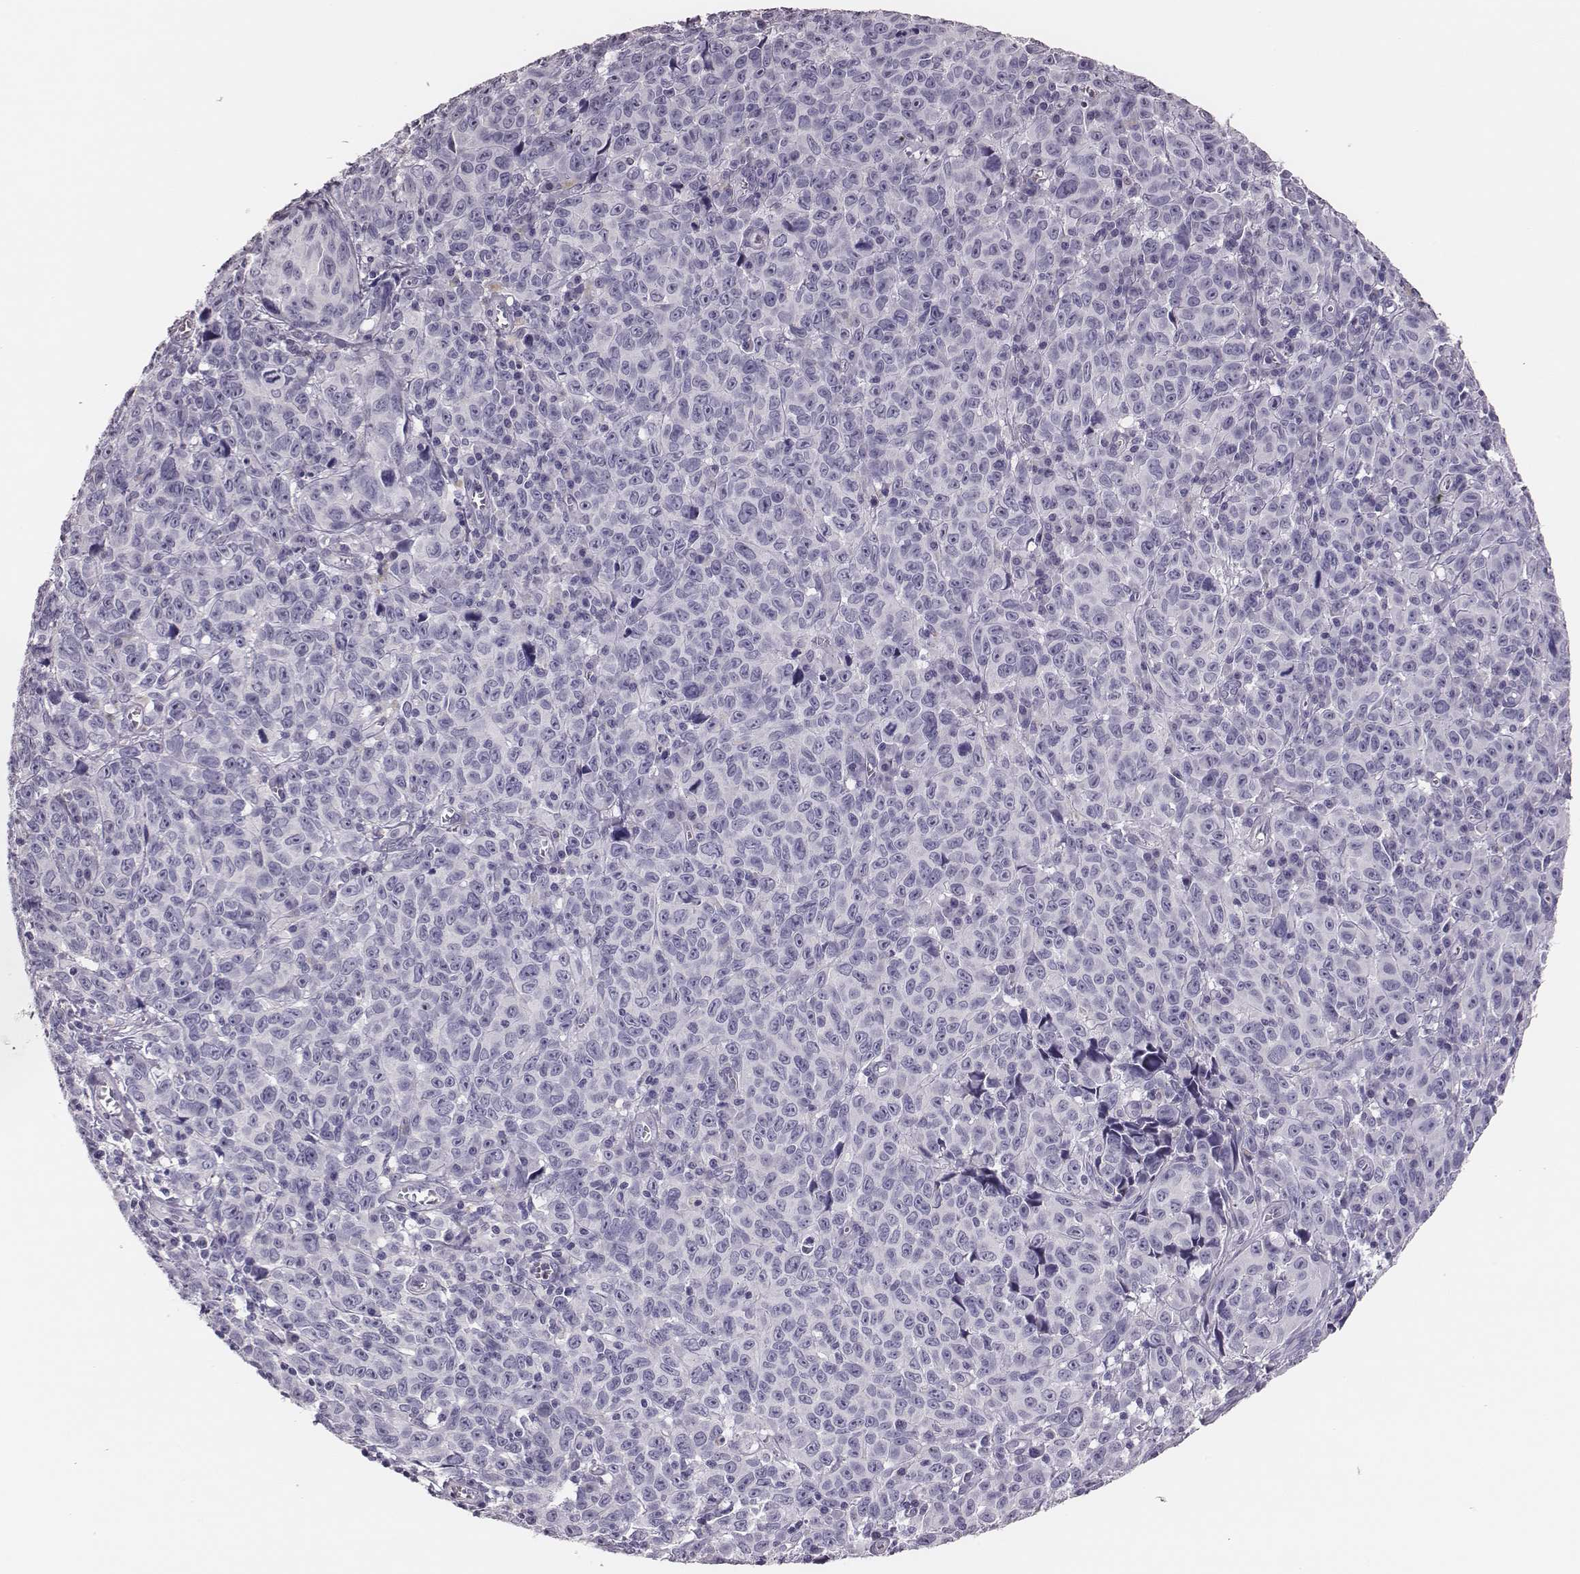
{"staining": {"intensity": "negative", "quantity": "none", "location": "none"}, "tissue": "melanoma", "cell_type": "Tumor cells", "image_type": "cancer", "snomed": [{"axis": "morphology", "description": "Malignant melanoma, NOS"}, {"axis": "topography", "description": "Vulva, labia, clitoris and Bartholin´s gland, NO"}], "caption": "The micrograph shows no staining of tumor cells in melanoma.", "gene": "H1-6", "patient": {"sex": "female", "age": 75}}